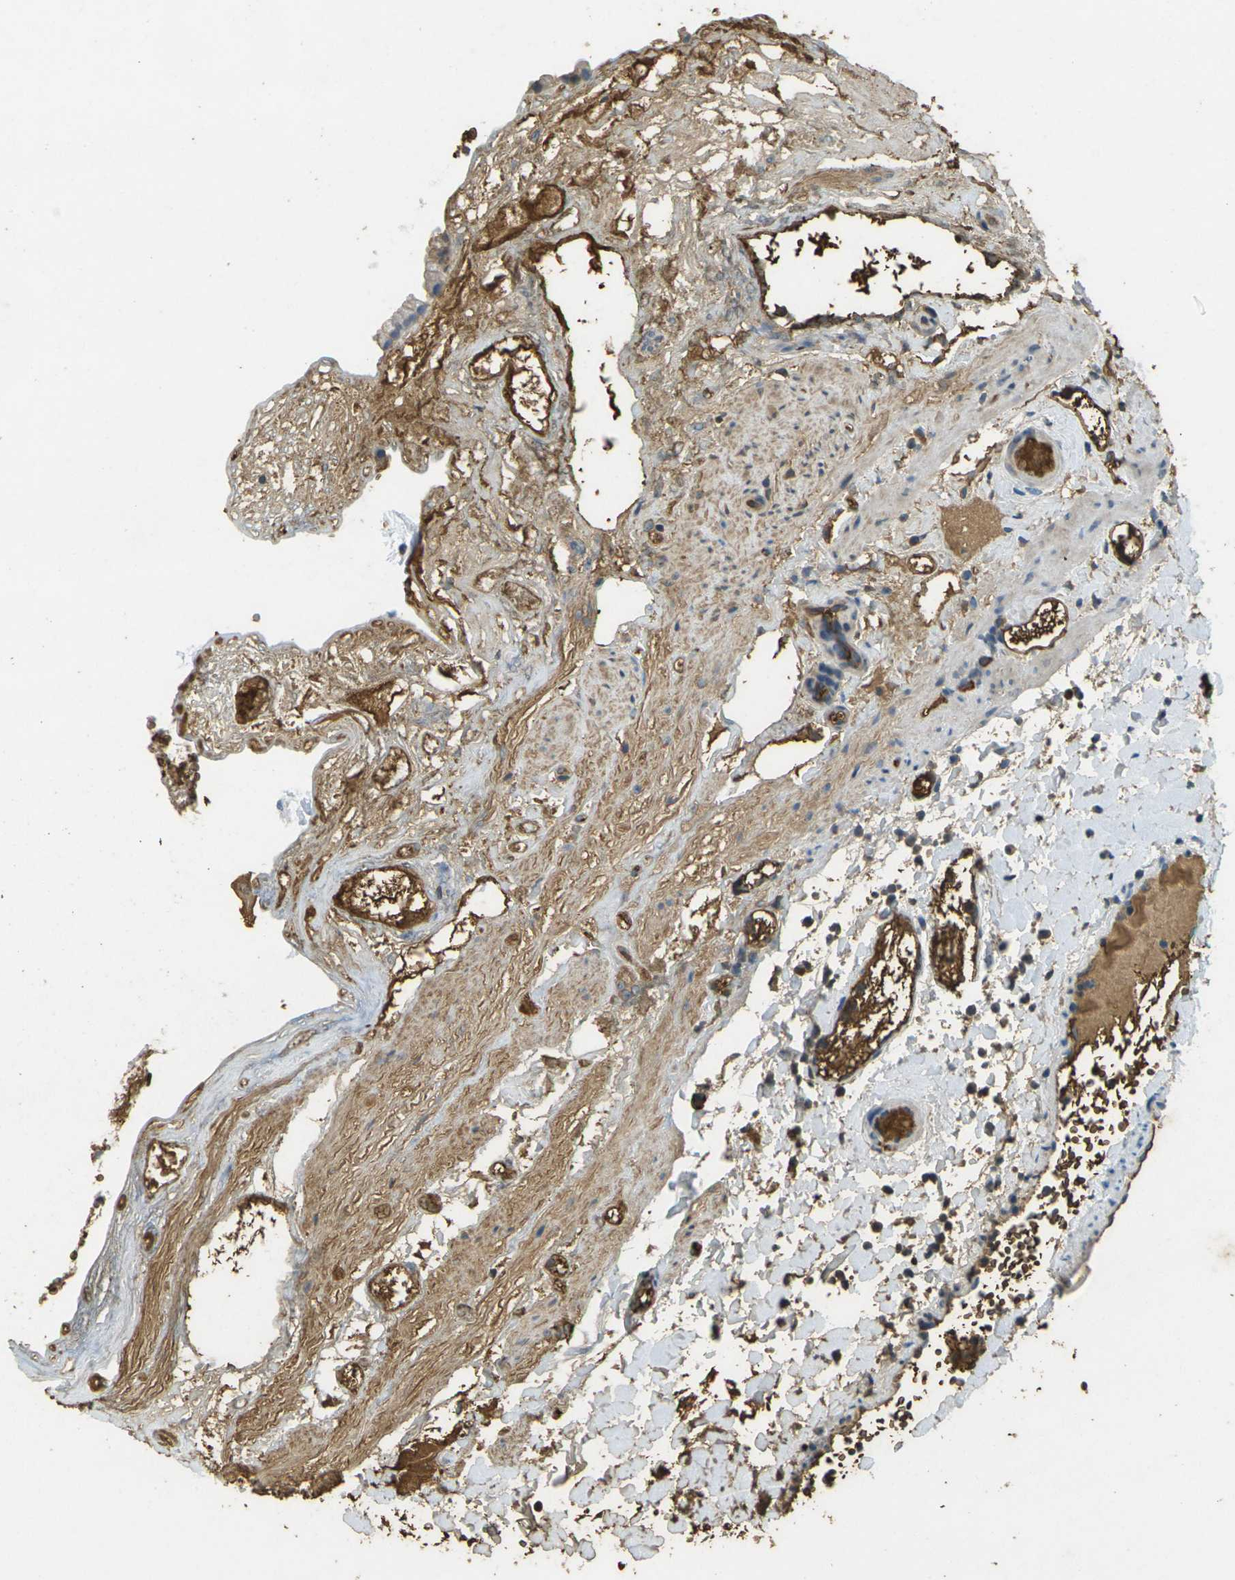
{"staining": {"intensity": "moderate", "quantity": "<25%", "location": "cytoplasmic/membranous"}, "tissue": "gallbladder", "cell_type": "Glandular cells", "image_type": "normal", "snomed": [{"axis": "morphology", "description": "Normal tissue, NOS"}, {"axis": "topography", "description": "Gallbladder"}], "caption": "This image shows normal gallbladder stained with immunohistochemistry to label a protein in brown. The cytoplasmic/membranous of glandular cells show moderate positivity for the protein. Nuclei are counter-stained blue.", "gene": "HBB", "patient": {"sex": "female", "age": 26}}